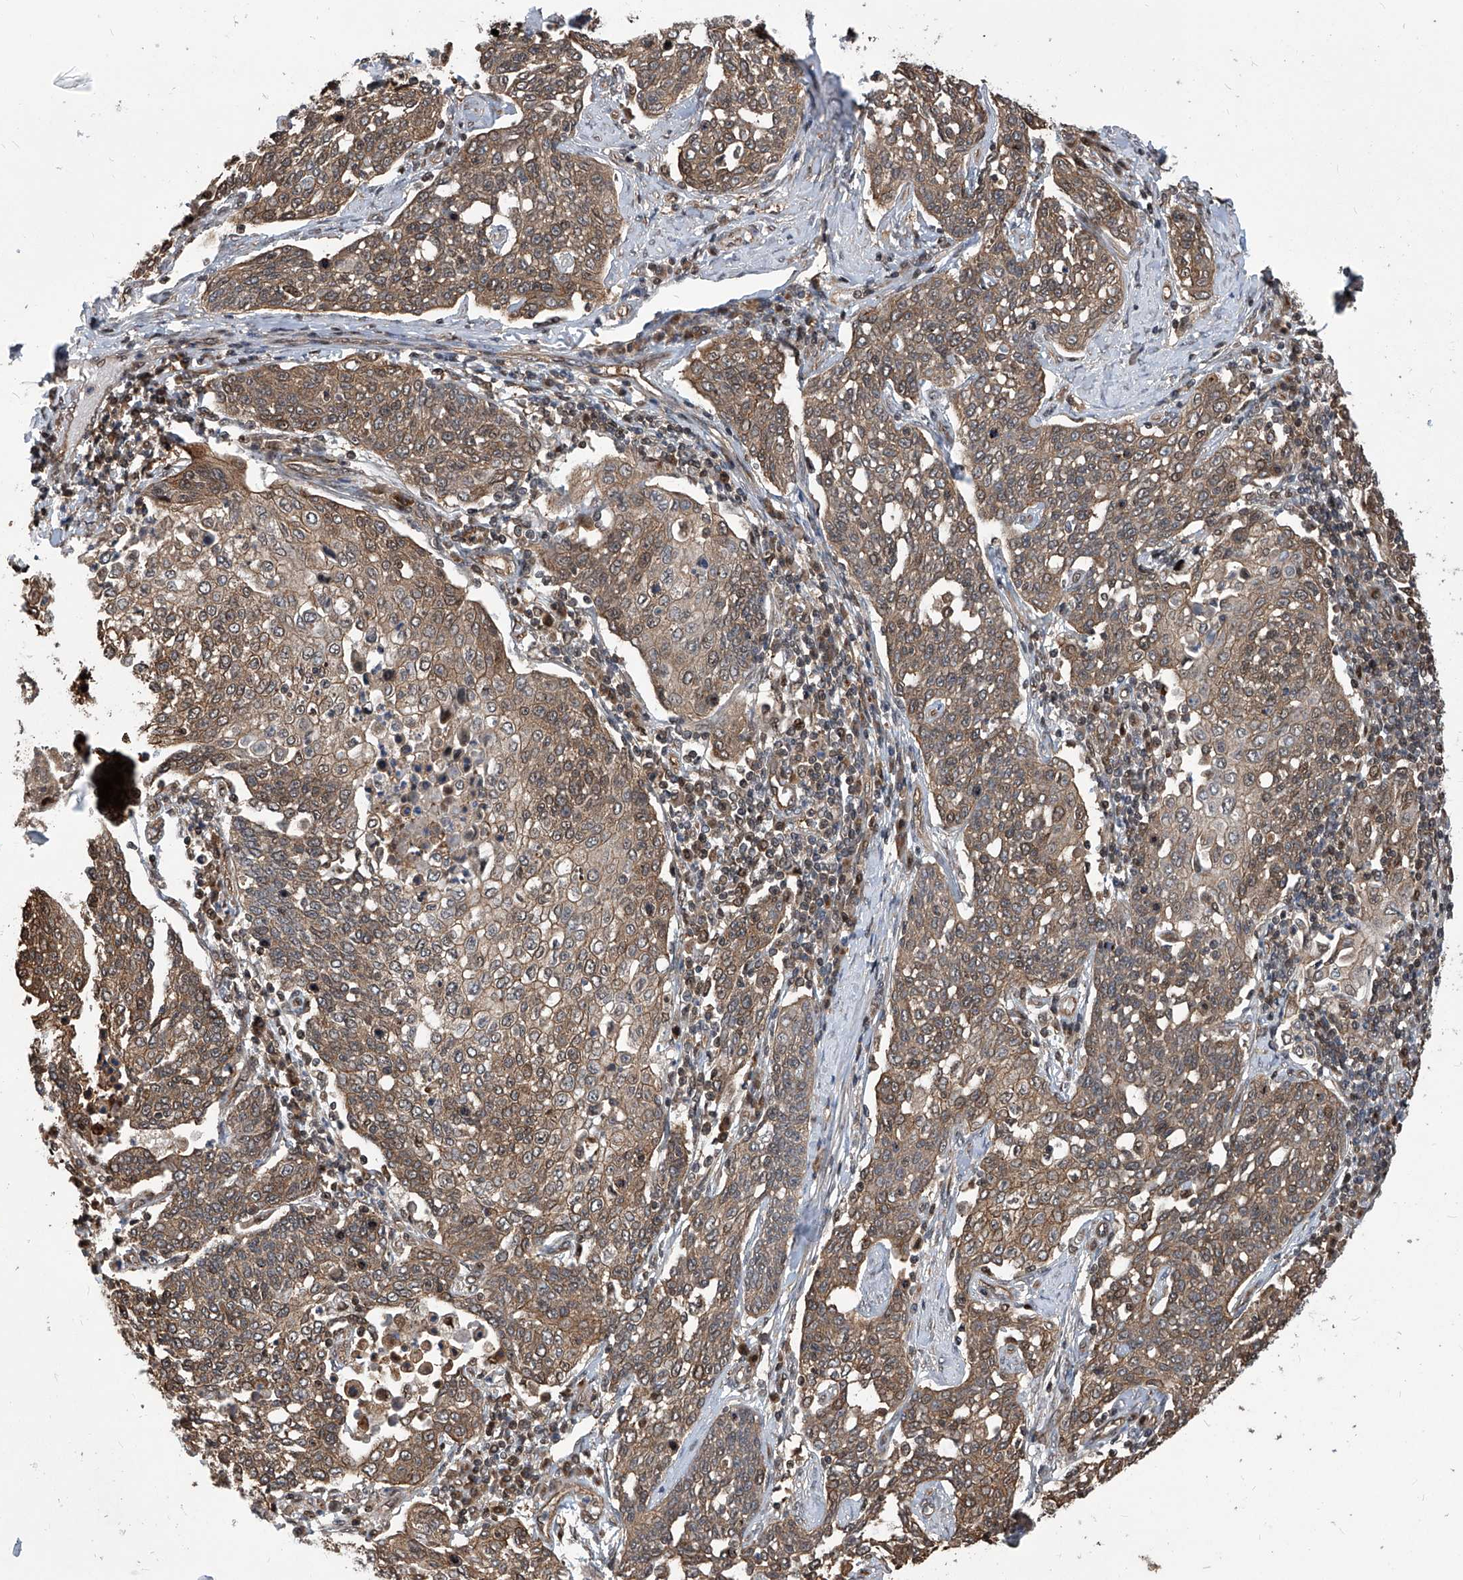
{"staining": {"intensity": "moderate", "quantity": ">75%", "location": "cytoplasmic/membranous,nuclear"}, "tissue": "cervical cancer", "cell_type": "Tumor cells", "image_type": "cancer", "snomed": [{"axis": "morphology", "description": "Squamous cell carcinoma, NOS"}, {"axis": "topography", "description": "Cervix"}], "caption": "Cervical cancer stained for a protein (brown) reveals moderate cytoplasmic/membranous and nuclear positive positivity in about >75% of tumor cells.", "gene": "PSMB1", "patient": {"sex": "female", "age": 34}}